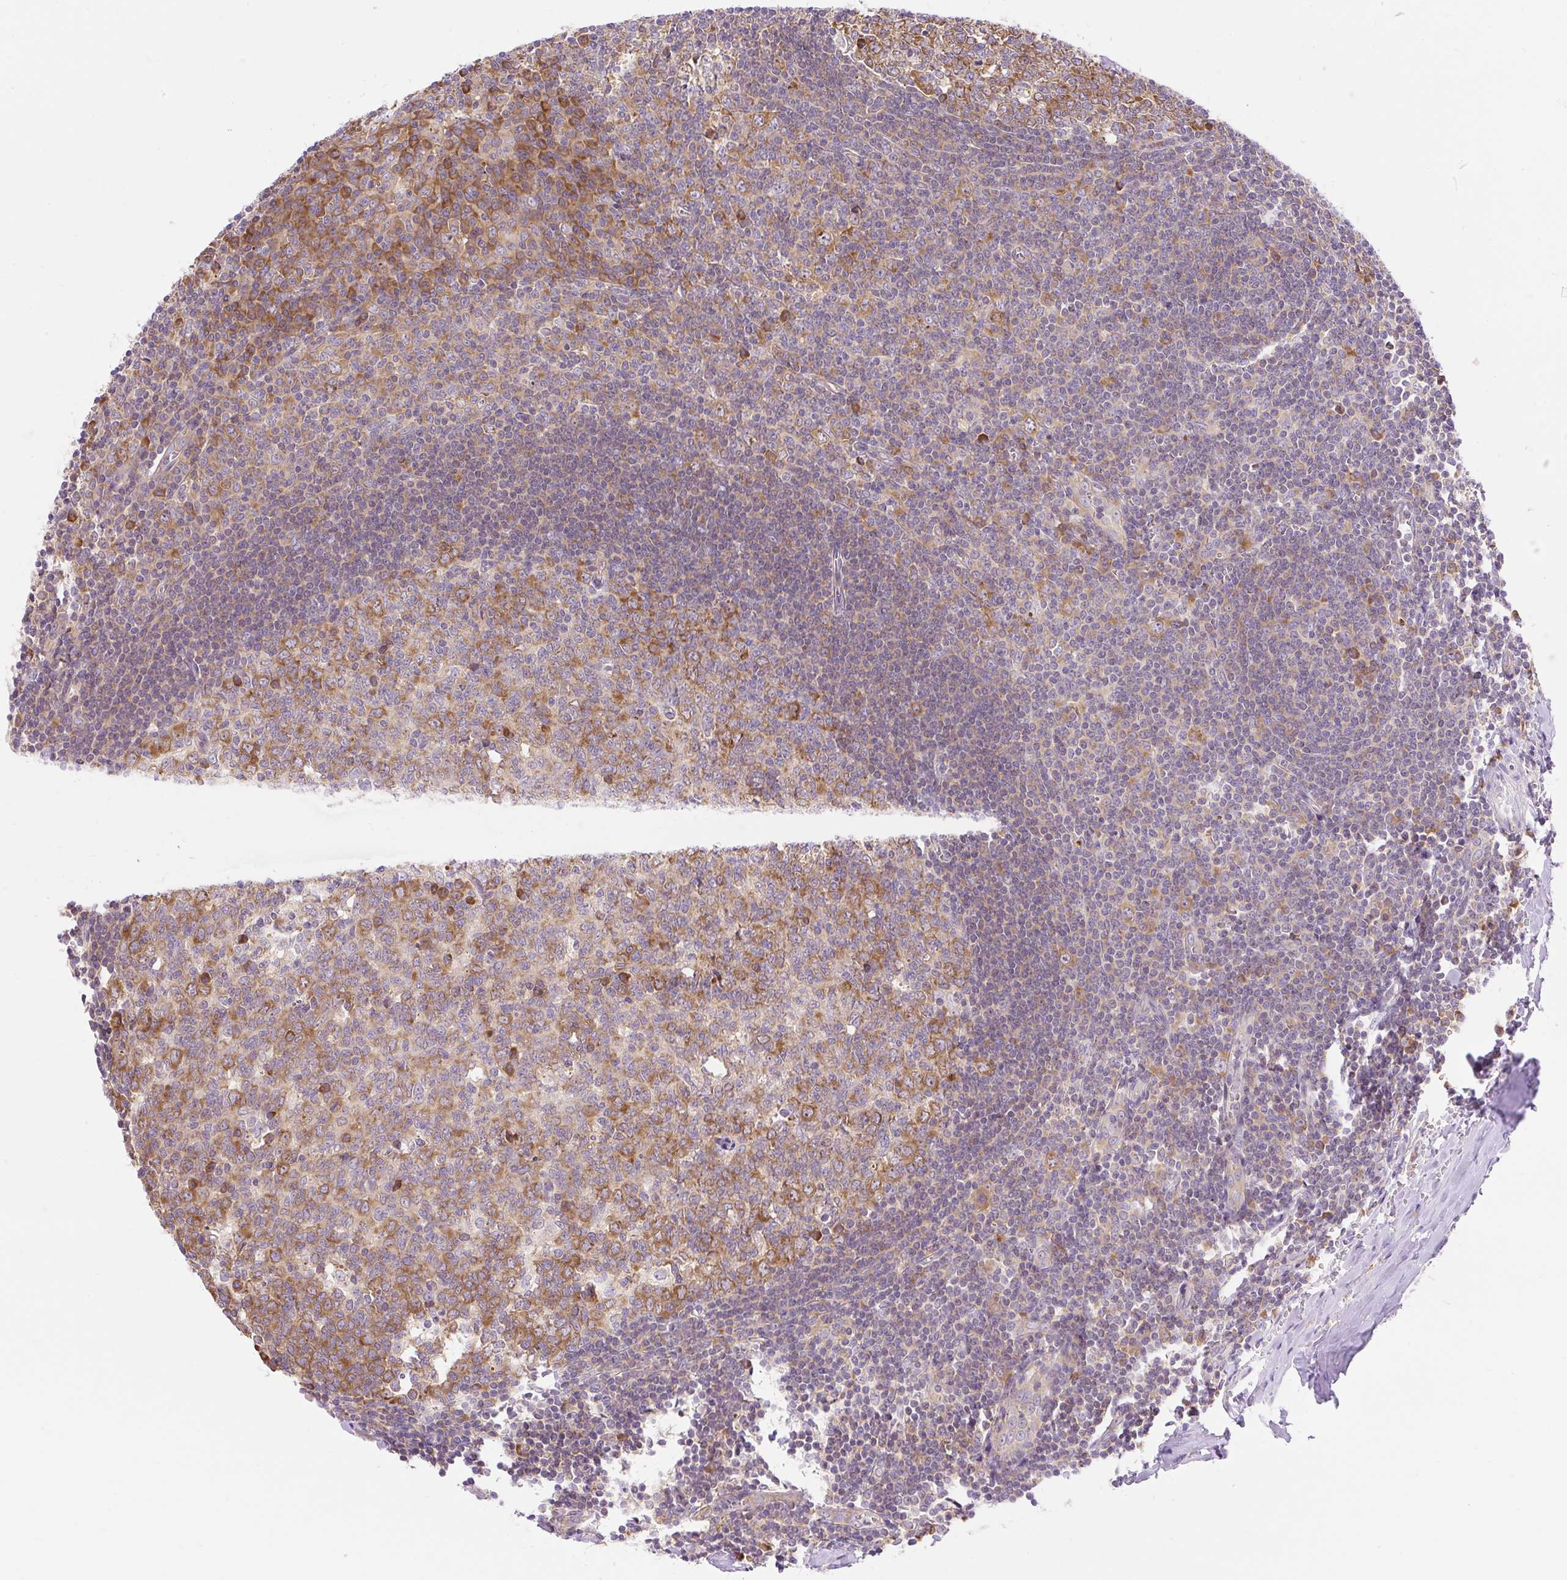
{"staining": {"intensity": "strong", "quantity": "25%-75%", "location": "cytoplasmic/membranous"}, "tissue": "tonsil", "cell_type": "Germinal center cells", "image_type": "normal", "snomed": [{"axis": "morphology", "description": "Normal tissue, NOS"}, {"axis": "topography", "description": "Tonsil"}], "caption": "IHC photomicrograph of unremarkable human tonsil stained for a protein (brown), which reveals high levels of strong cytoplasmic/membranous expression in about 25%-75% of germinal center cells.", "gene": "GPR45", "patient": {"sex": "male", "age": 27}}